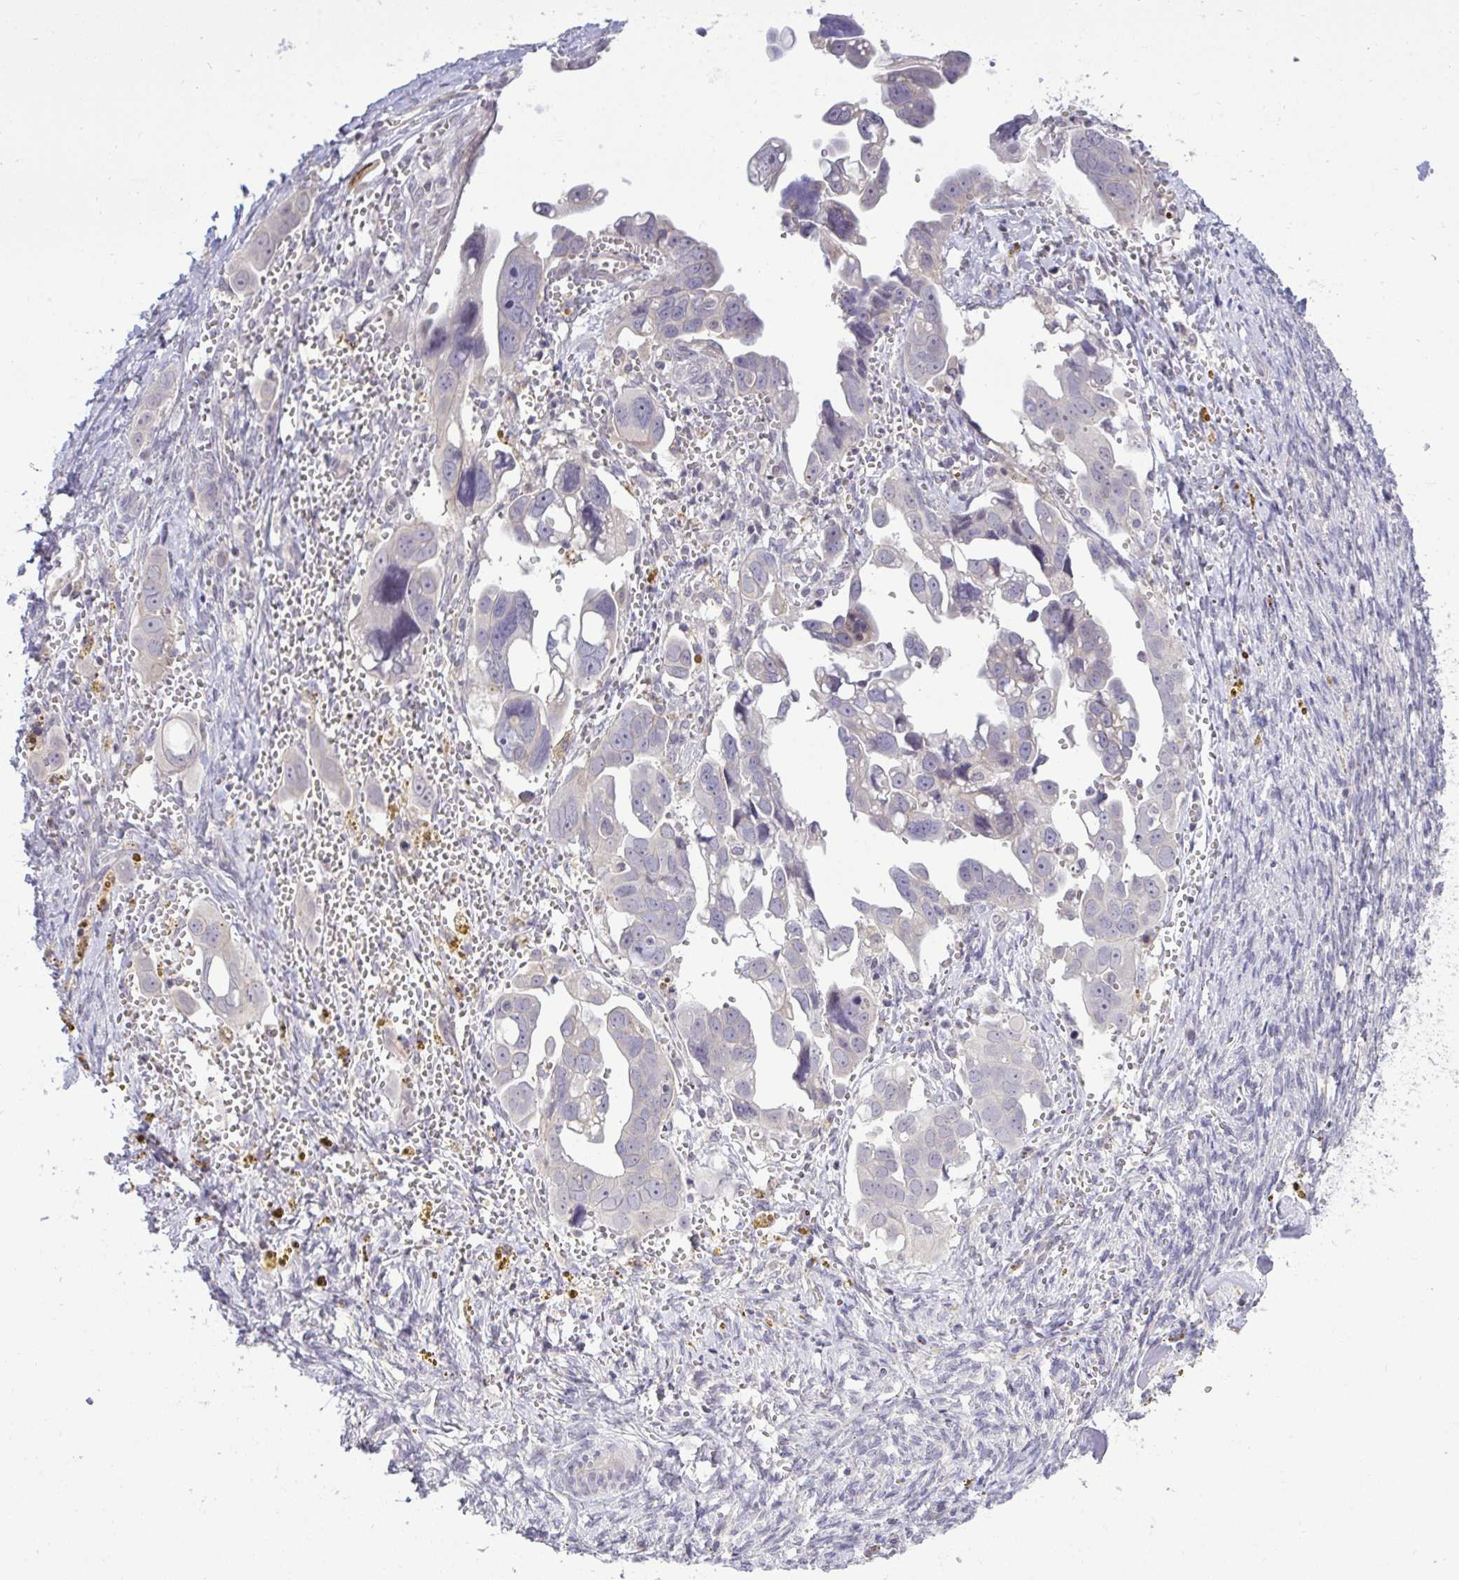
{"staining": {"intensity": "negative", "quantity": "none", "location": "none"}, "tissue": "ovarian cancer", "cell_type": "Tumor cells", "image_type": "cancer", "snomed": [{"axis": "morphology", "description": "Cystadenocarcinoma, serous, NOS"}, {"axis": "topography", "description": "Ovary"}], "caption": "Immunohistochemical staining of human ovarian cancer shows no significant positivity in tumor cells.", "gene": "CYP20A1", "patient": {"sex": "female", "age": 59}}